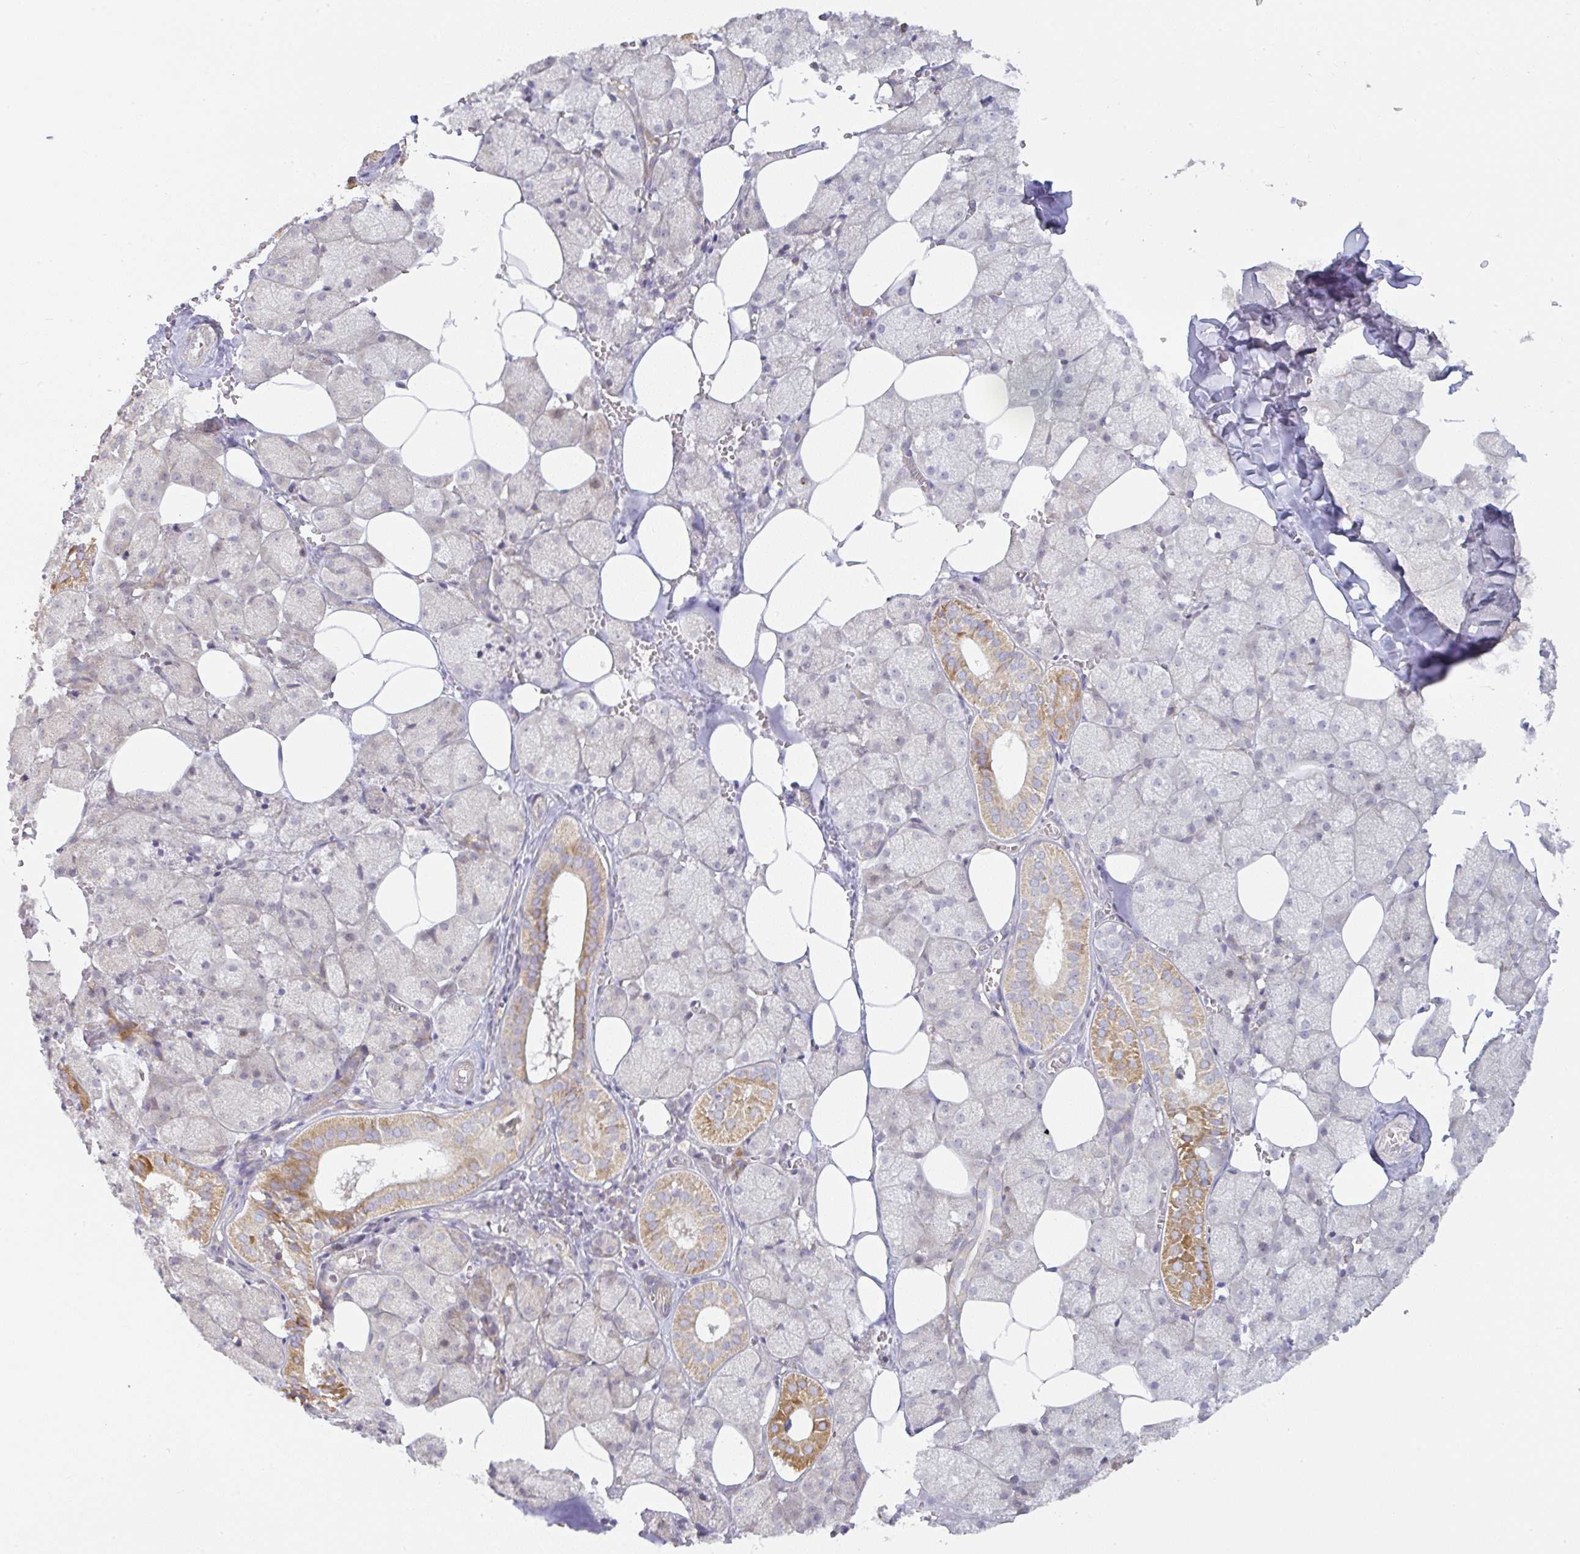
{"staining": {"intensity": "moderate", "quantity": "25%-75%", "location": "cytoplasmic/membranous"}, "tissue": "salivary gland", "cell_type": "Glandular cells", "image_type": "normal", "snomed": [{"axis": "morphology", "description": "Normal tissue, NOS"}, {"axis": "topography", "description": "Salivary gland"}, {"axis": "topography", "description": "Peripheral nerve tissue"}], "caption": "IHC image of normal salivary gland: salivary gland stained using immunohistochemistry reveals medium levels of moderate protein expression localized specifically in the cytoplasmic/membranous of glandular cells, appearing as a cytoplasmic/membranous brown color.", "gene": "MOB1A", "patient": {"sex": "male", "age": 38}}